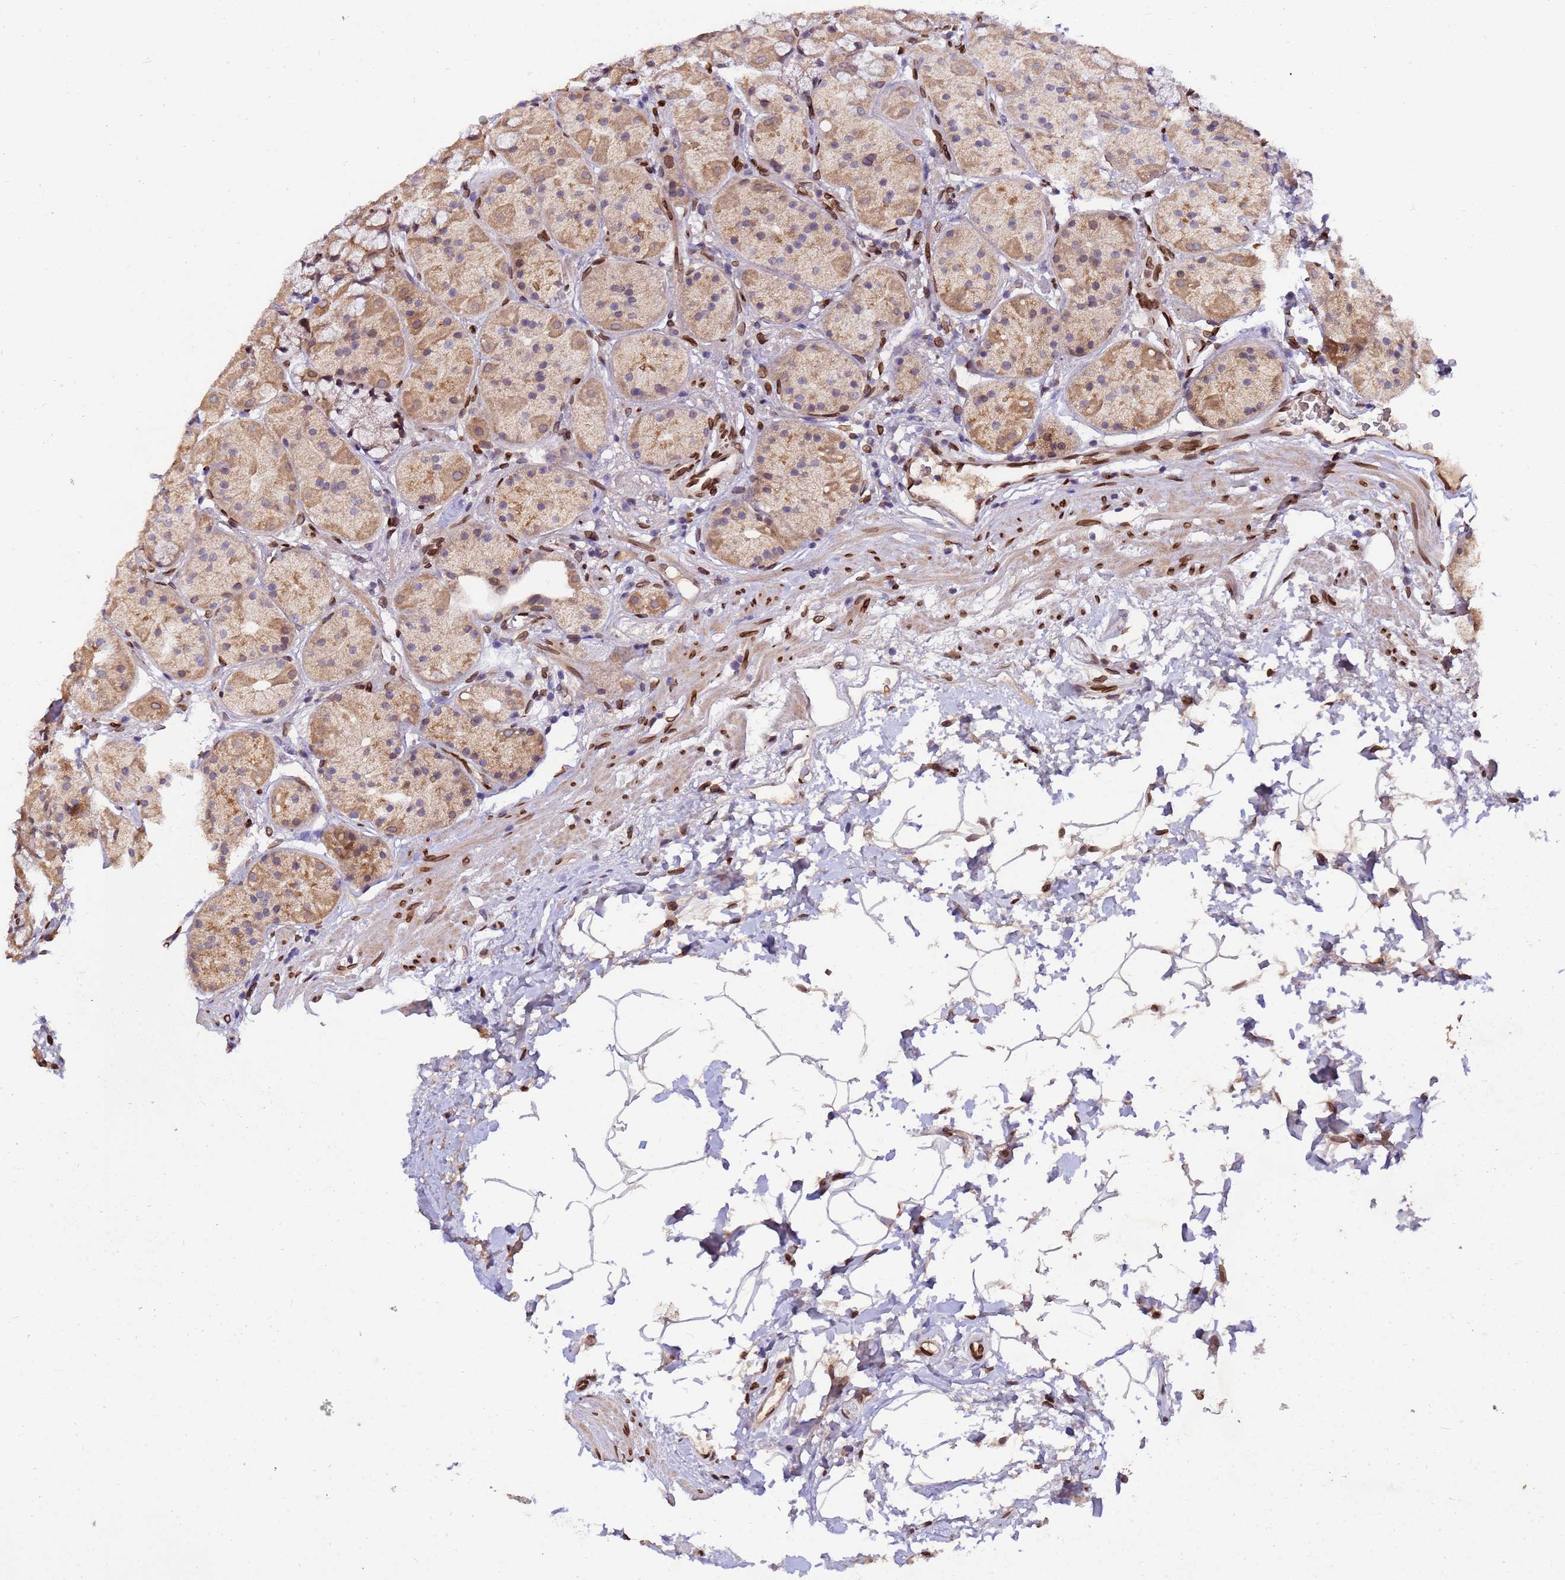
{"staining": {"intensity": "moderate", "quantity": ">75%", "location": "cytoplasmic/membranous,nuclear"}, "tissue": "stomach", "cell_type": "Glandular cells", "image_type": "normal", "snomed": [{"axis": "morphology", "description": "Normal tissue, NOS"}, {"axis": "topography", "description": "Stomach"}], "caption": "Immunohistochemistry (IHC) micrograph of normal stomach: stomach stained using immunohistochemistry displays medium levels of moderate protein expression localized specifically in the cytoplasmic/membranous,nuclear of glandular cells, appearing as a cytoplasmic/membranous,nuclear brown color.", "gene": "GPR135", "patient": {"sex": "male", "age": 57}}